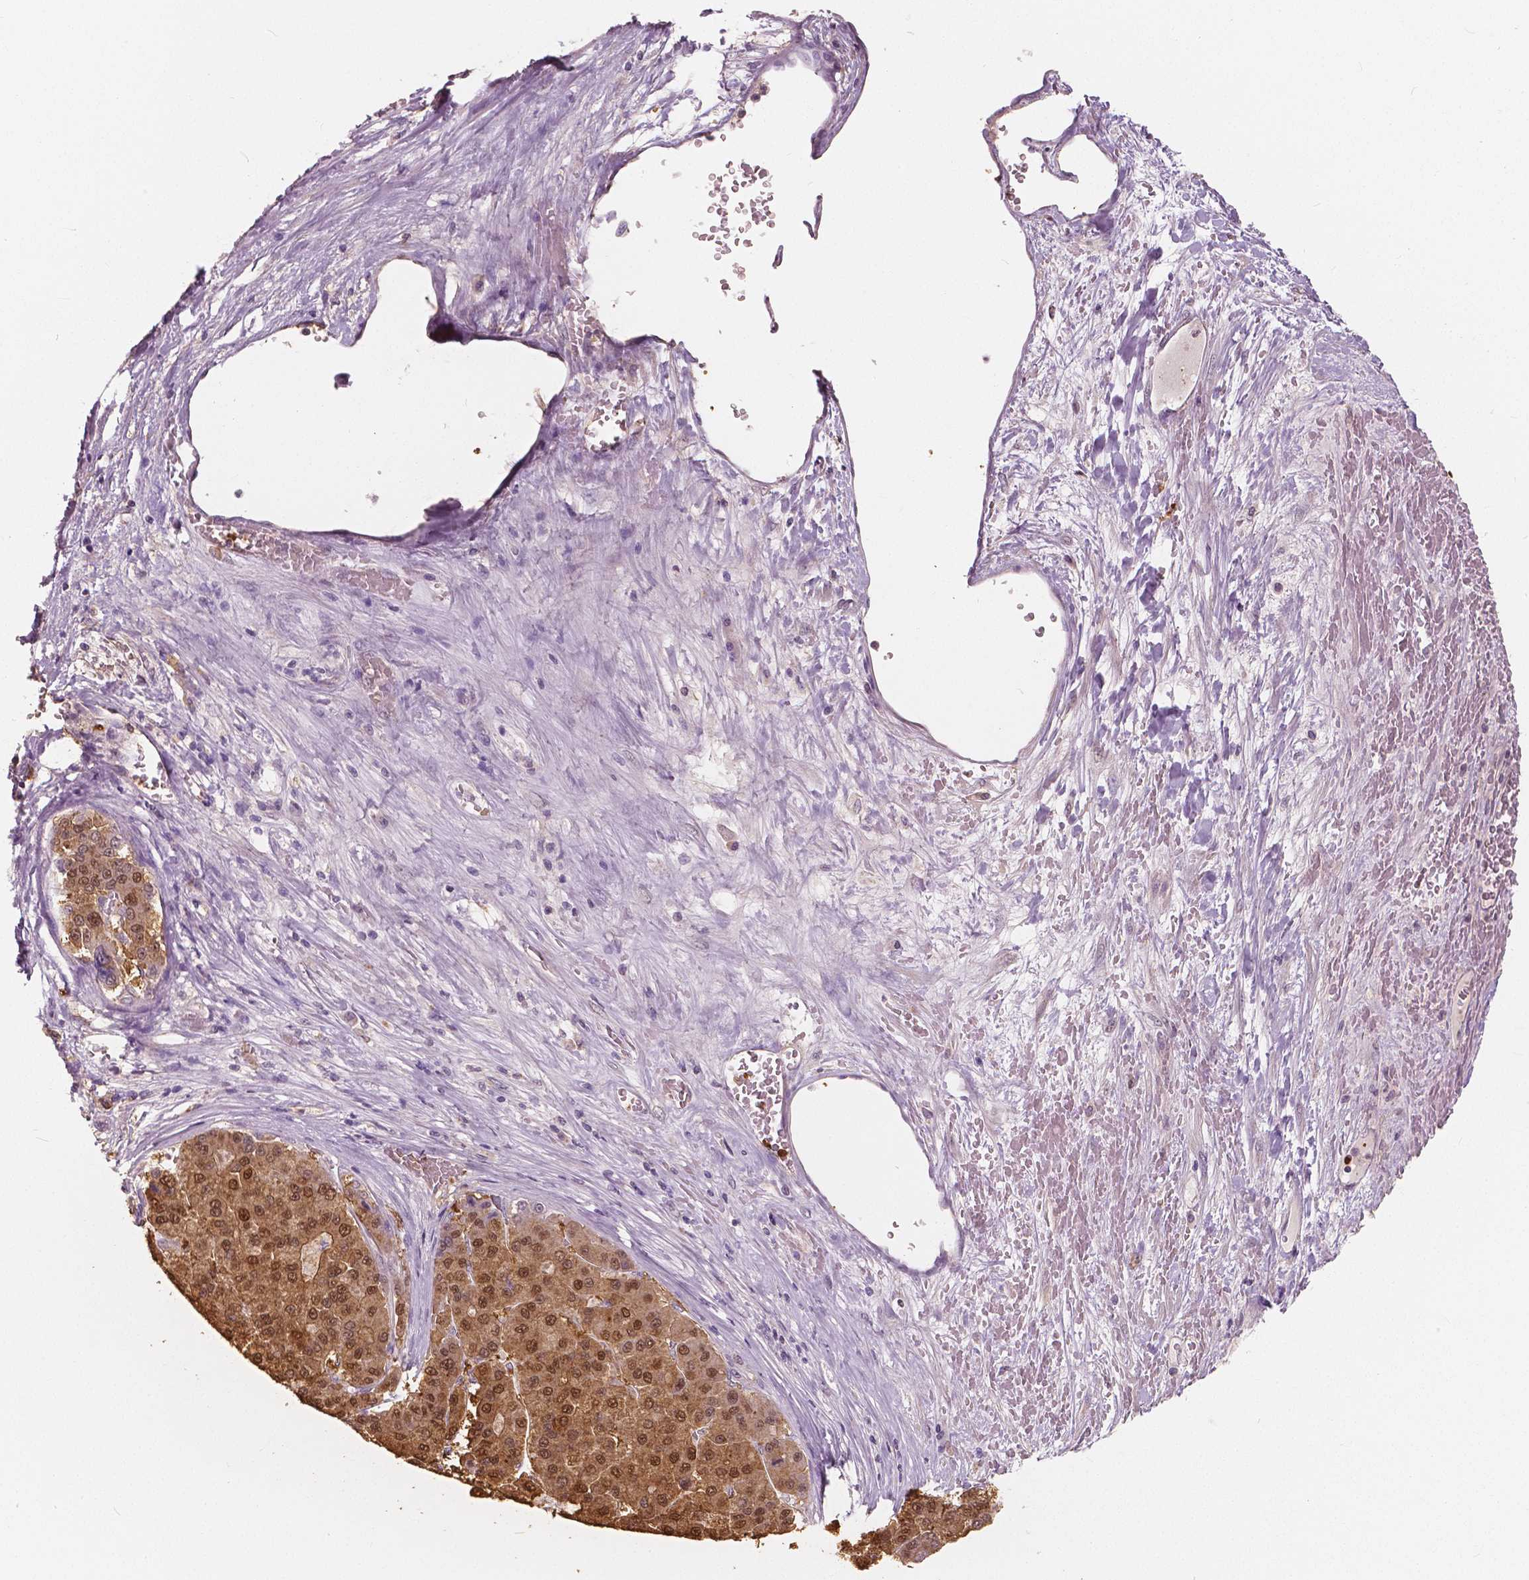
{"staining": {"intensity": "moderate", "quantity": "25%-75%", "location": "cytoplasmic/membranous,nuclear"}, "tissue": "liver cancer", "cell_type": "Tumor cells", "image_type": "cancer", "snomed": [{"axis": "morphology", "description": "Carcinoma, Hepatocellular, NOS"}, {"axis": "topography", "description": "Liver"}], "caption": "An IHC histopathology image of tumor tissue is shown. Protein staining in brown shows moderate cytoplasmic/membranous and nuclear positivity in liver cancer within tumor cells.", "gene": "SAT2", "patient": {"sex": "male", "age": 70}}